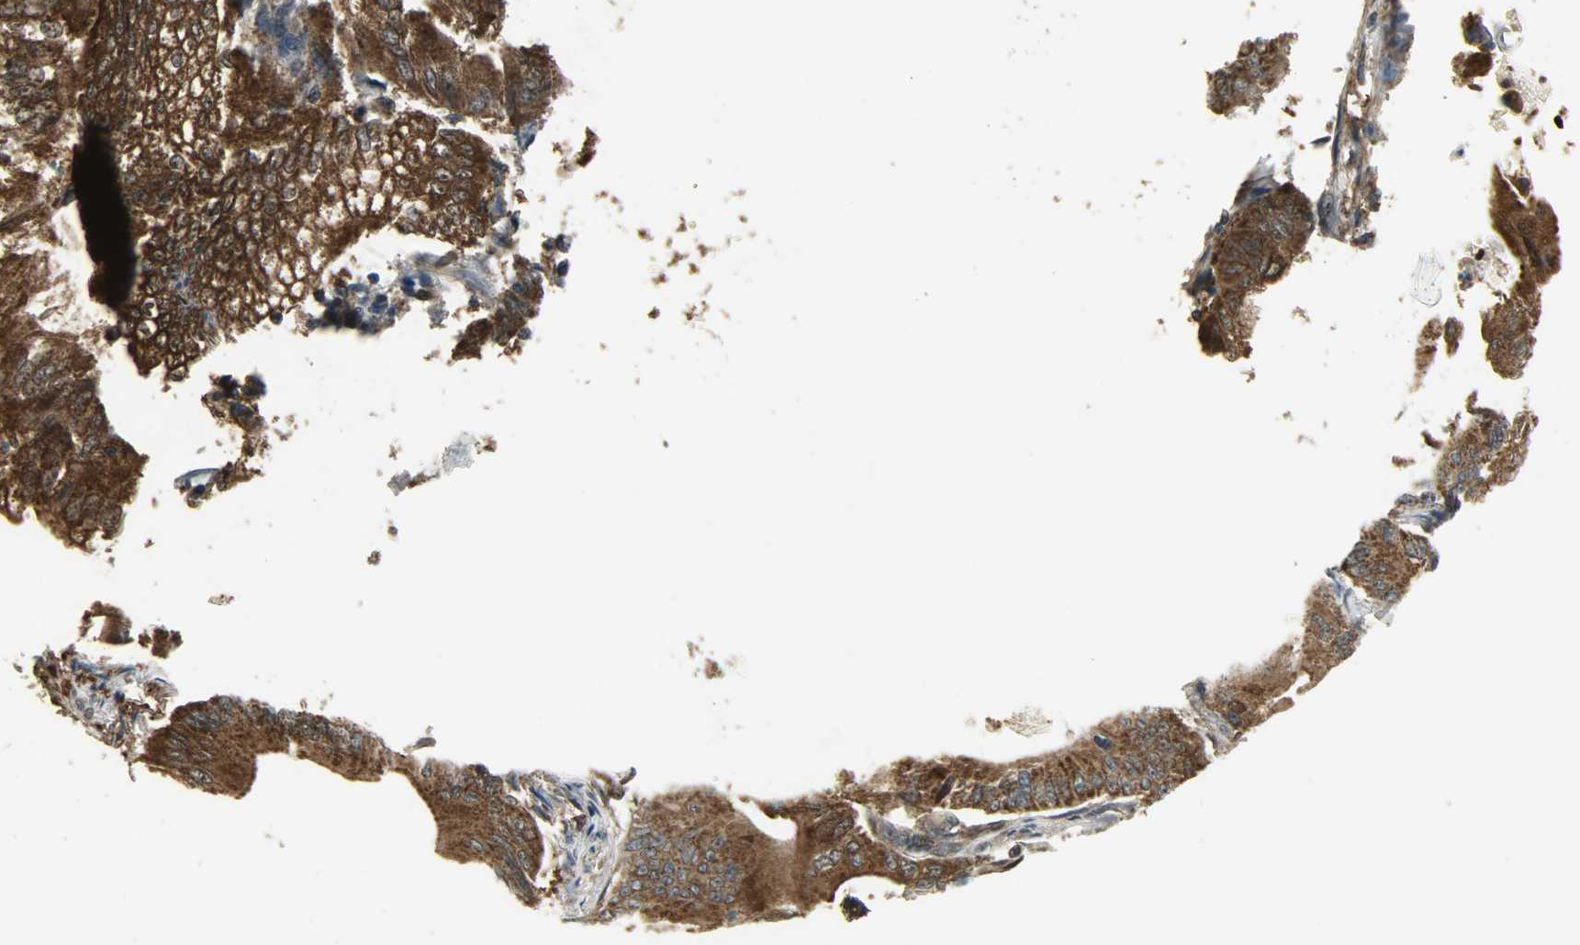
{"staining": {"intensity": "strong", "quantity": ">75%", "location": "cytoplasmic/membranous"}, "tissue": "pancreatic cancer", "cell_type": "Tumor cells", "image_type": "cancer", "snomed": [{"axis": "morphology", "description": "Normal tissue, NOS"}, {"axis": "topography", "description": "Lymph node"}], "caption": "Immunohistochemistry (IHC) of human pancreatic cancer reveals high levels of strong cytoplasmic/membranous positivity in approximately >75% of tumor cells.", "gene": "AMT", "patient": {"sex": "male", "age": 62}}